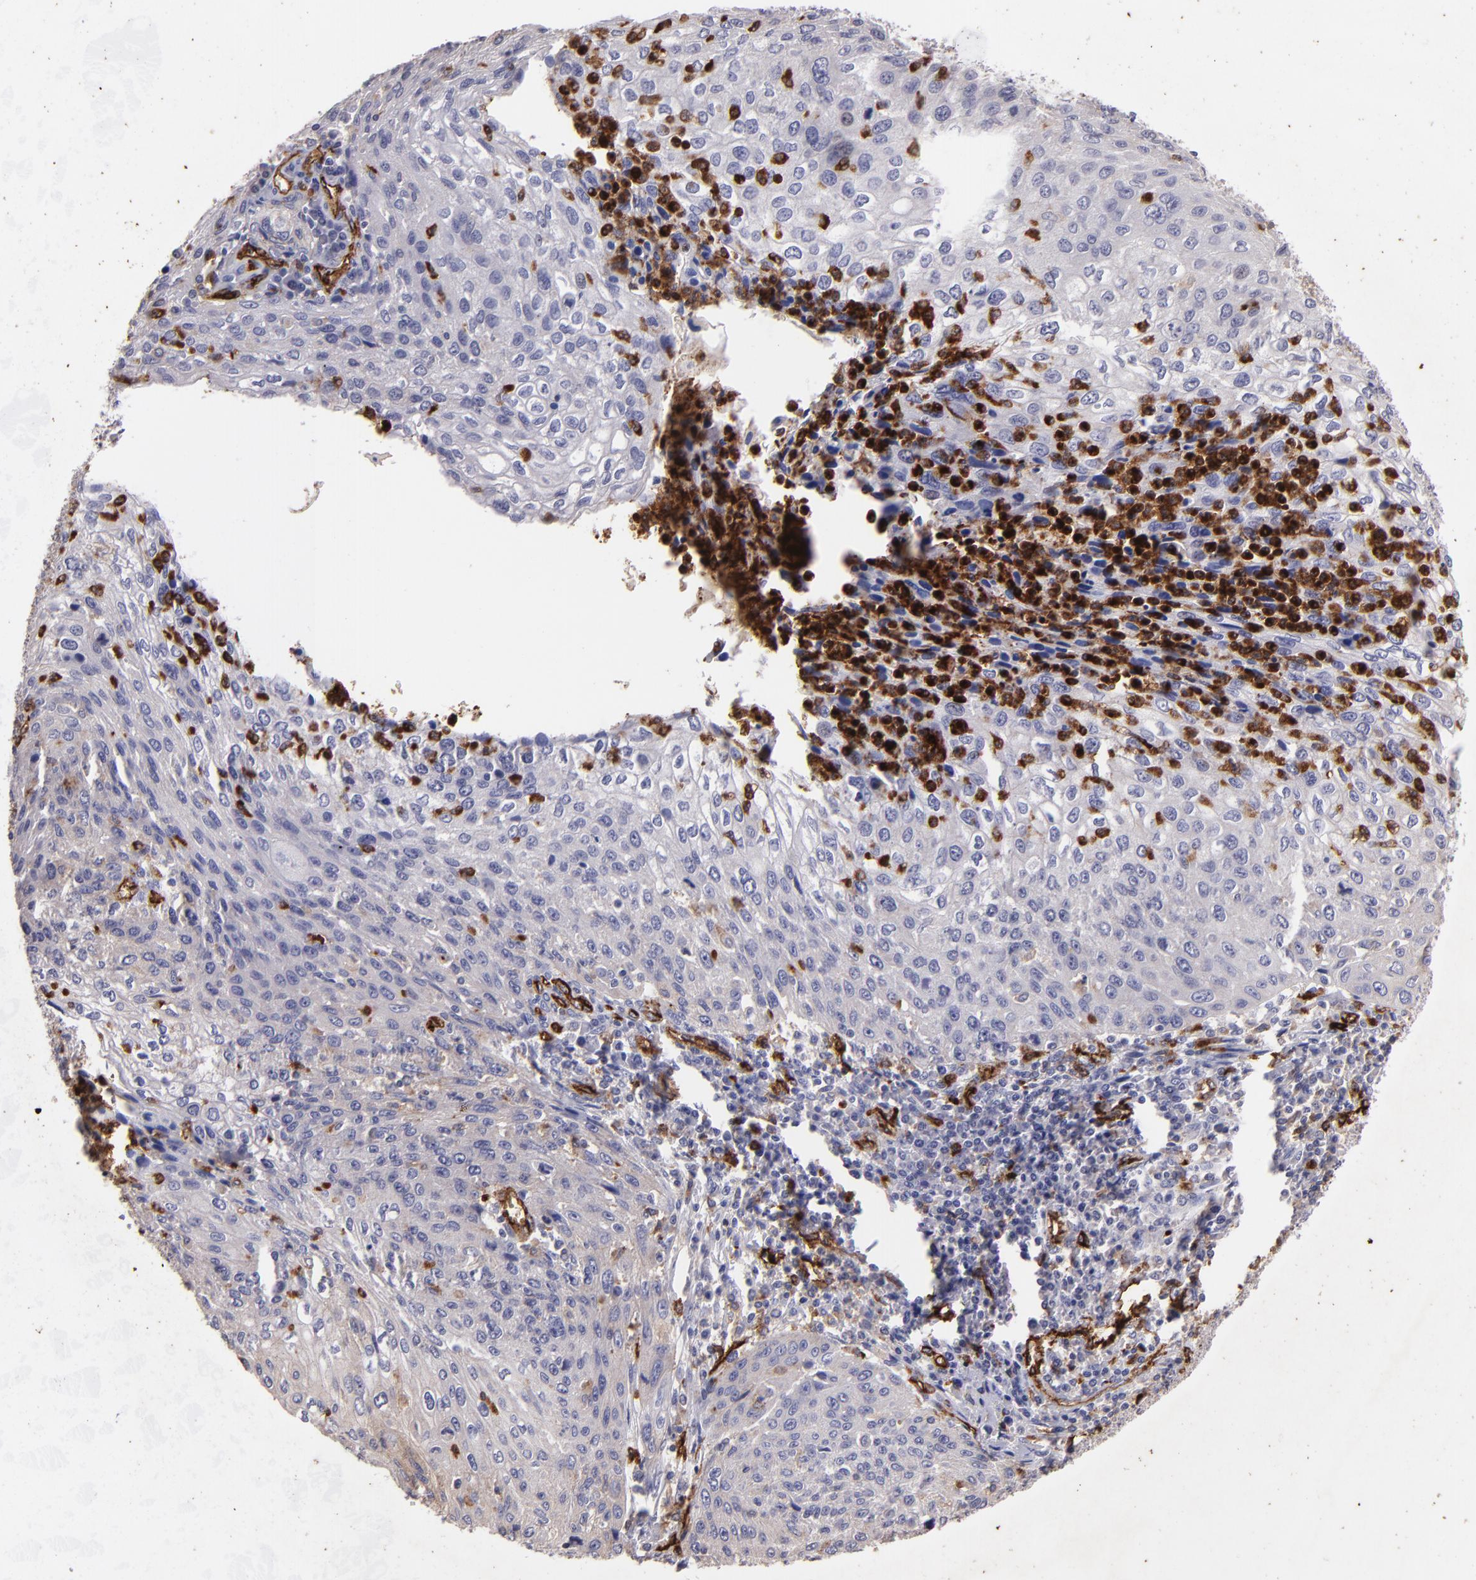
{"staining": {"intensity": "negative", "quantity": "none", "location": "none"}, "tissue": "cervical cancer", "cell_type": "Tumor cells", "image_type": "cancer", "snomed": [{"axis": "morphology", "description": "Squamous cell carcinoma, NOS"}, {"axis": "topography", "description": "Cervix"}], "caption": "Image shows no significant protein positivity in tumor cells of squamous cell carcinoma (cervical).", "gene": "DYSF", "patient": {"sex": "female", "age": 32}}